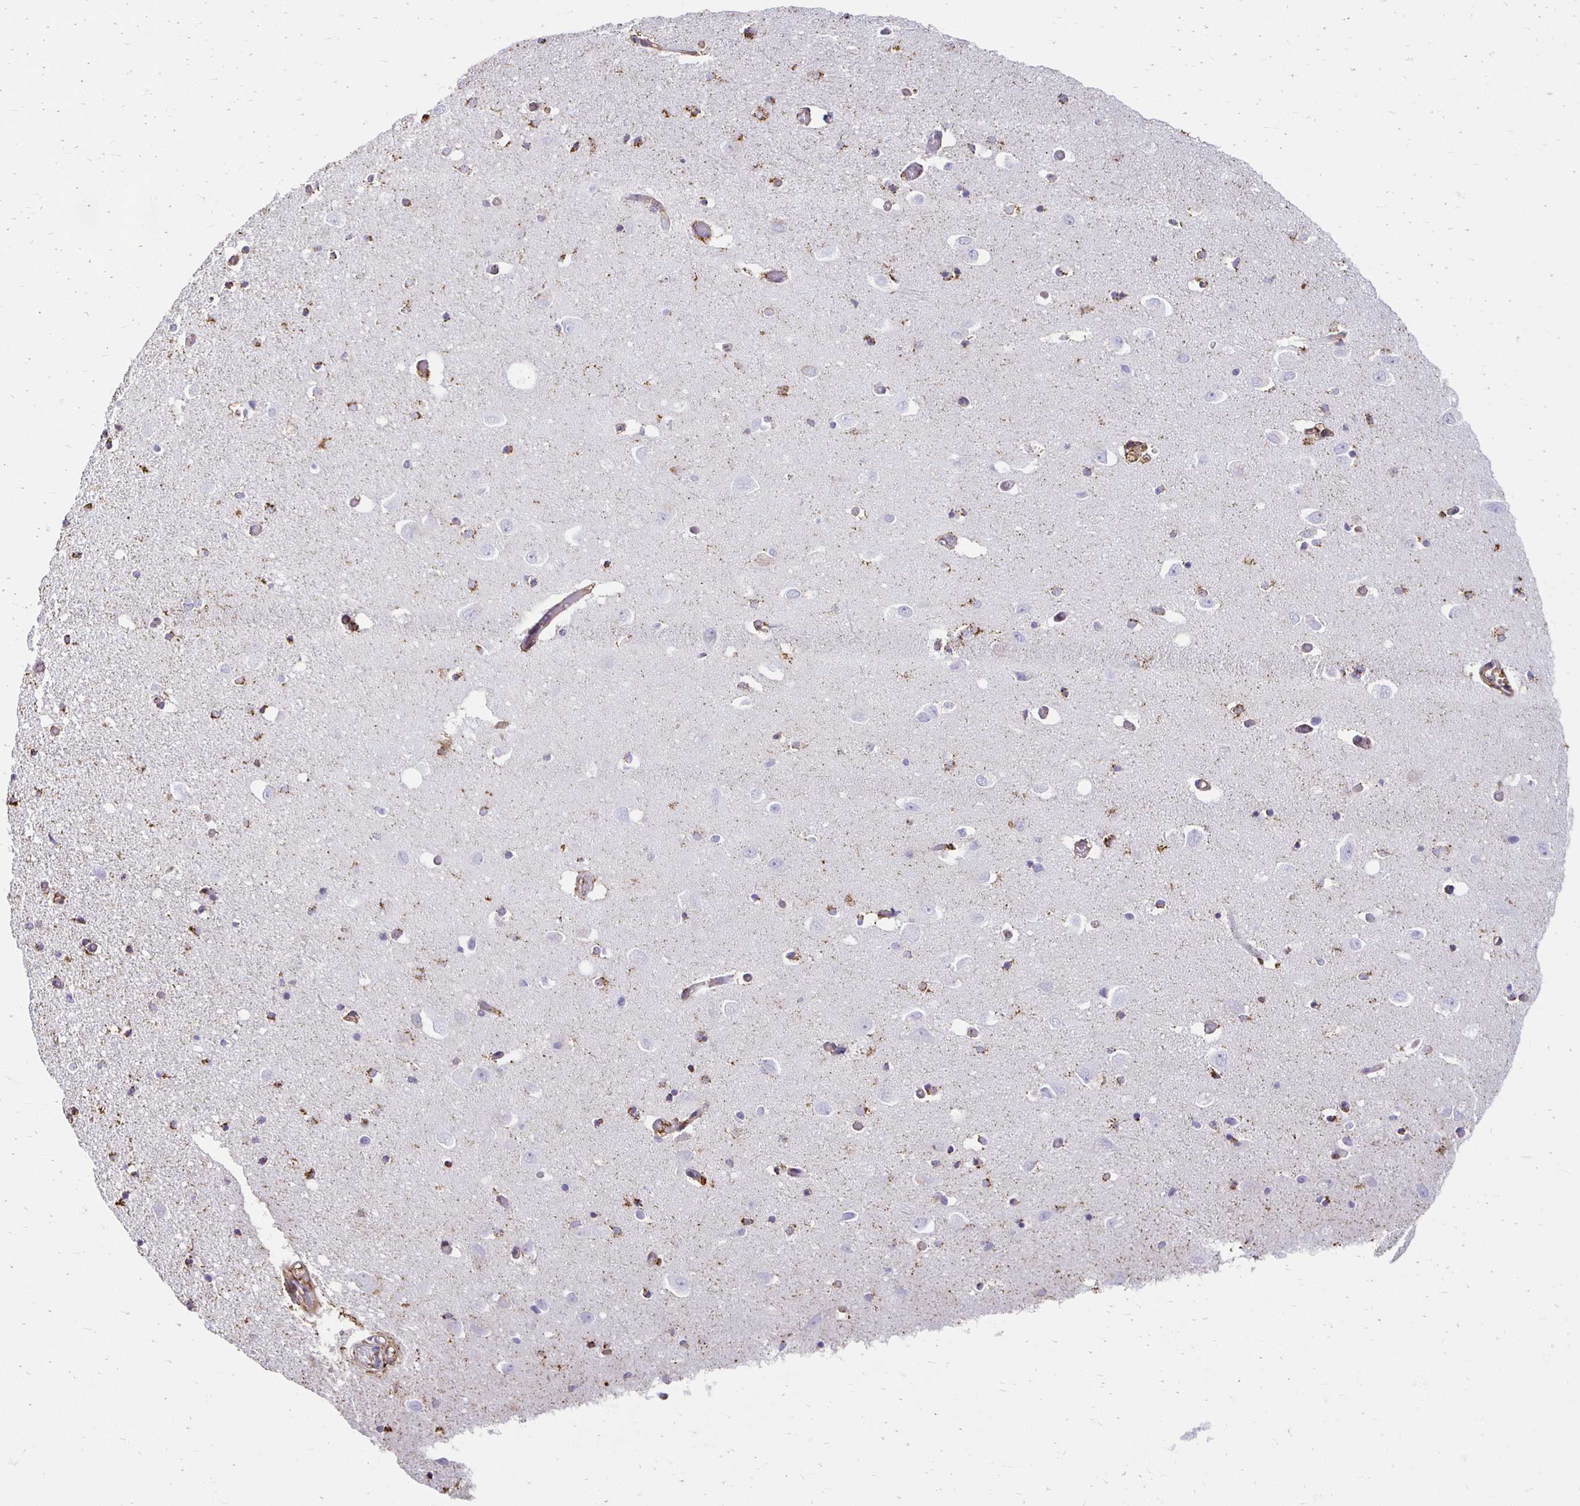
{"staining": {"intensity": "negative", "quantity": "none", "location": "none"}, "tissue": "caudate", "cell_type": "Glial cells", "image_type": "normal", "snomed": [{"axis": "morphology", "description": "Normal tissue, NOS"}, {"axis": "topography", "description": "Lateral ventricle wall"}, {"axis": "topography", "description": "Hippocampus"}], "caption": "Immunohistochemistry micrograph of unremarkable caudate: caudate stained with DAB (3,3'-diaminobenzidine) displays no significant protein expression in glial cells. The staining is performed using DAB brown chromogen with nuclei counter-stained in using hematoxylin.", "gene": "TAS1R3", "patient": {"sex": "female", "age": 63}}